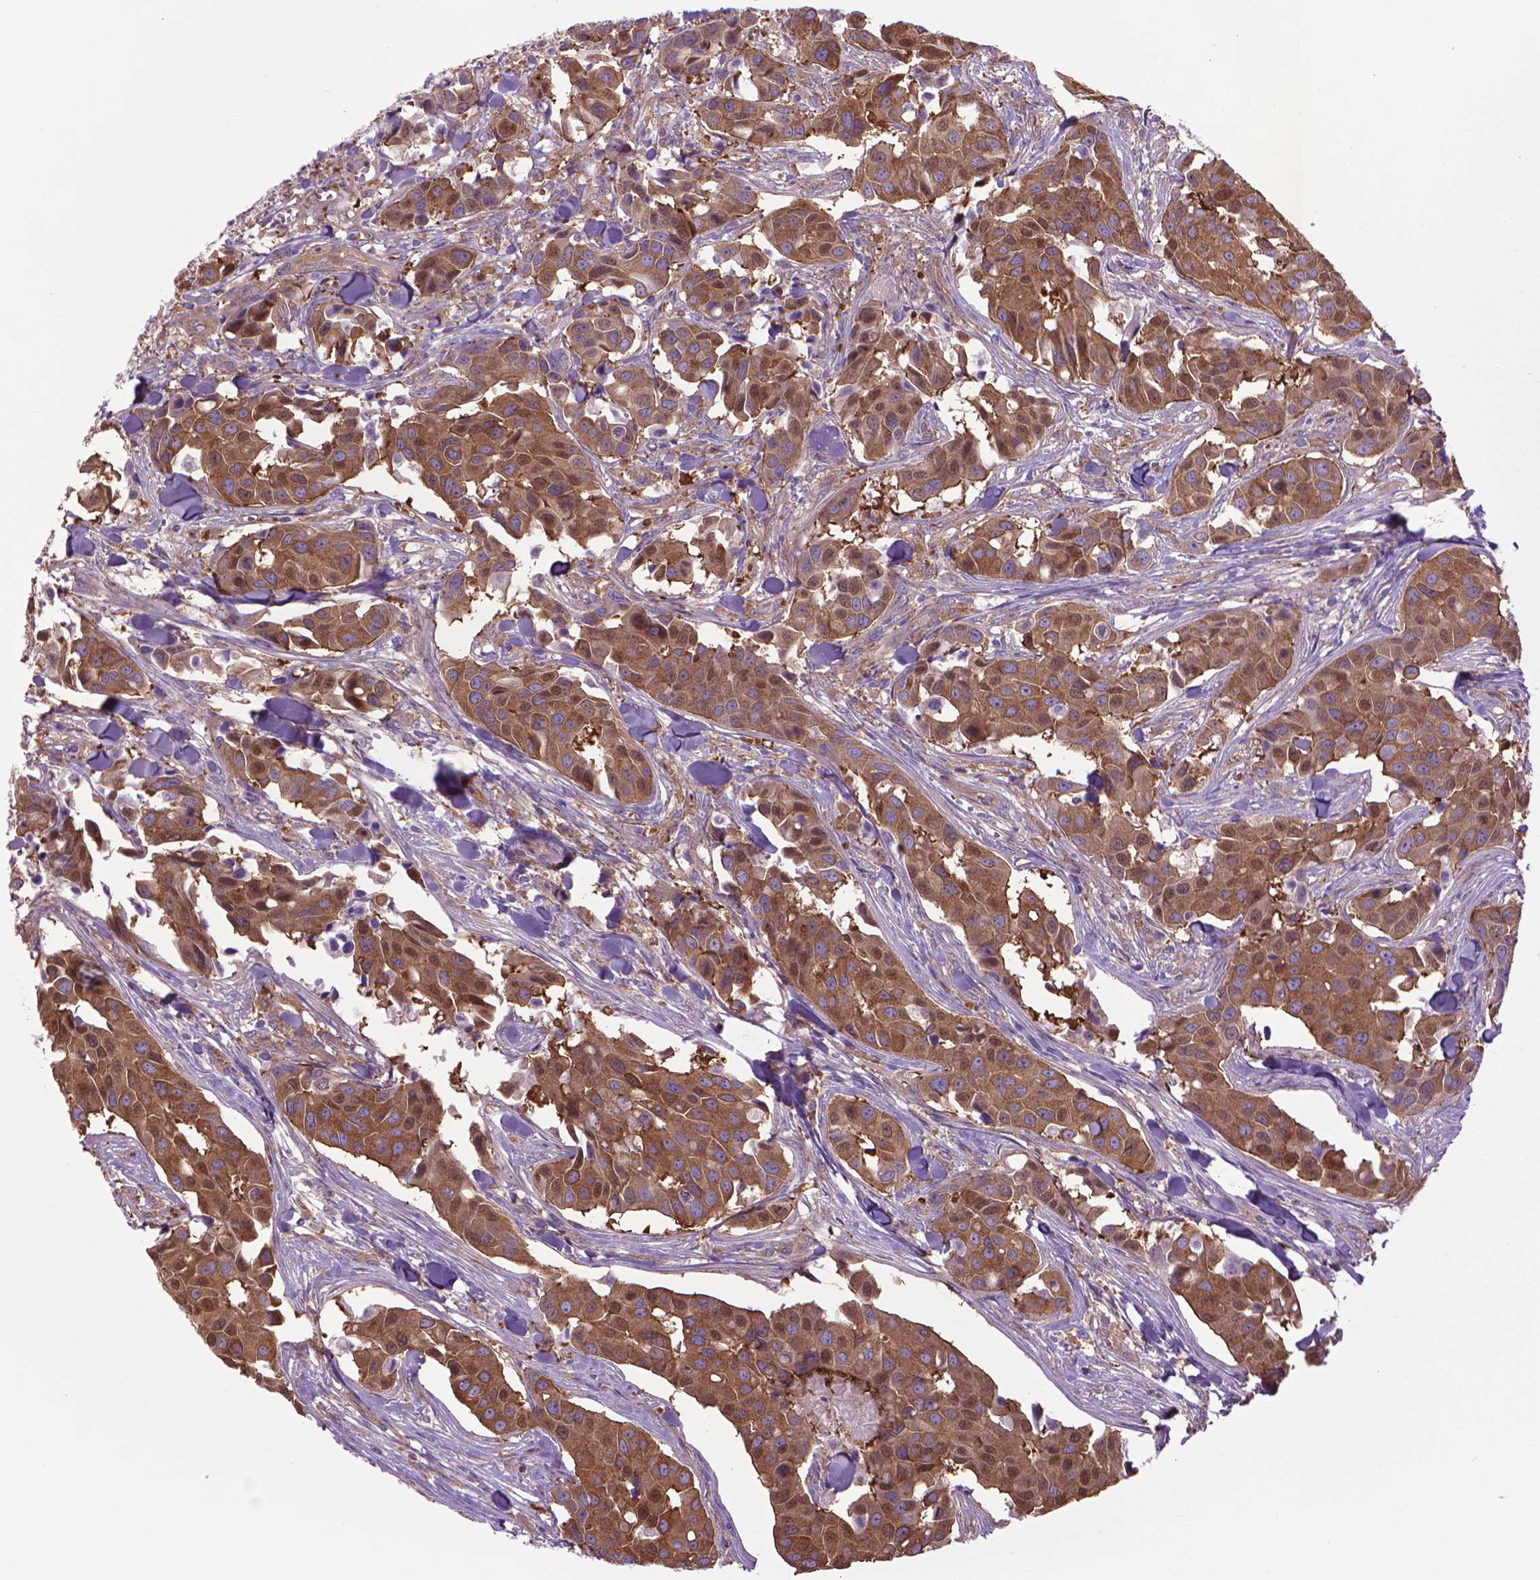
{"staining": {"intensity": "moderate", "quantity": ">75%", "location": "cytoplasmic/membranous"}, "tissue": "head and neck cancer", "cell_type": "Tumor cells", "image_type": "cancer", "snomed": [{"axis": "morphology", "description": "Adenocarcinoma, NOS"}, {"axis": "topography", "description": "Head-Neck"}], "caption": "The histopathology image displays staining of head and neck adenocarcinoma, revealing moderate cytoplasmic/membranous protein positivity (brown color) within tumor cells.", "gene": "CORO1B", "patient": {"sex": "male", "age": 76}}